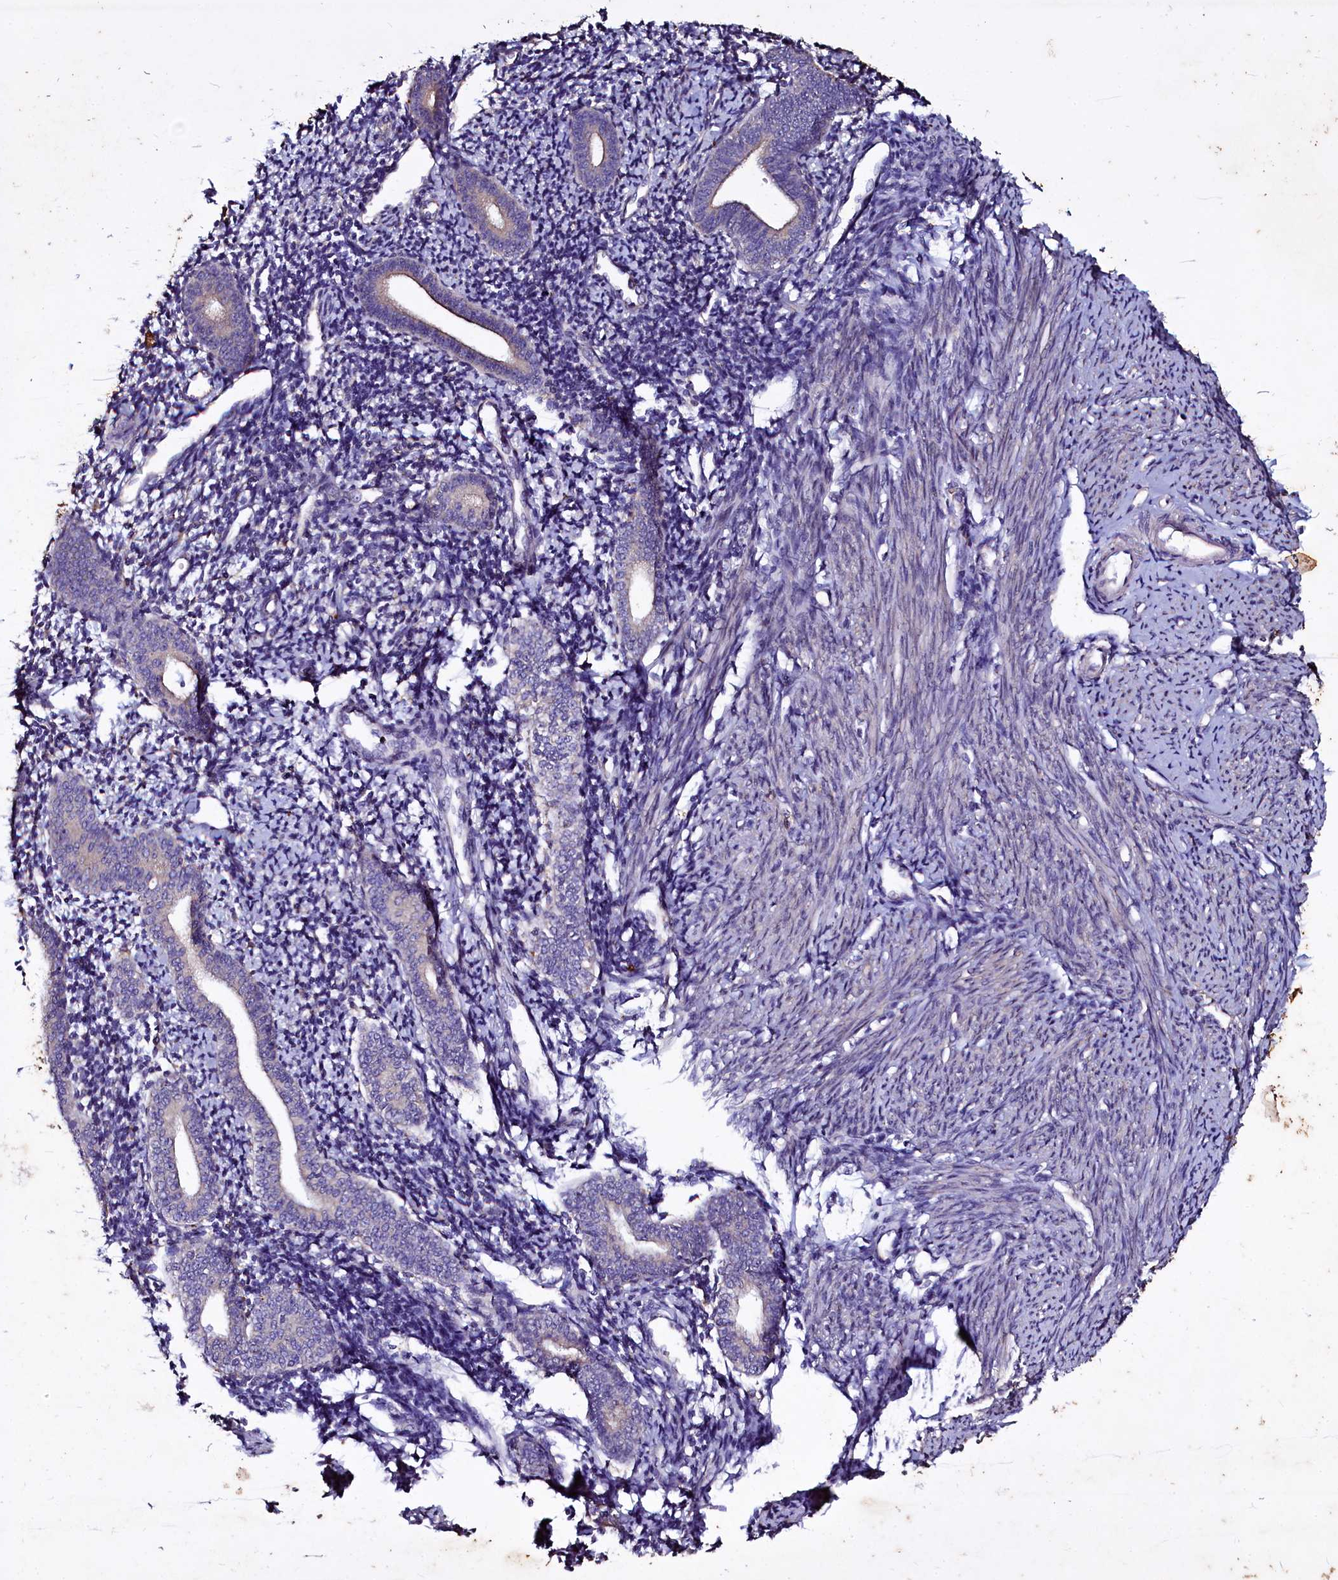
{"staining": {"intensity": "weak", "quantity": "<25%", "location": "cytoplasmic/membranous"}, "tissue": "endometrium", "cell_type": "Cells in endometrial stroma", "image_type": "normal", "snomed": [{"axis": "morphology", "description": "Normal tissue, NOS"}, {"axis": "topography", "description": "Endometrium"}], "caption": "A histopathology image of endometrium stained for a protein reveals no brown staining in cells in endometrial stroma.", "gene": "SELENOT", "patient": {"sex": "female", "age": 56}}